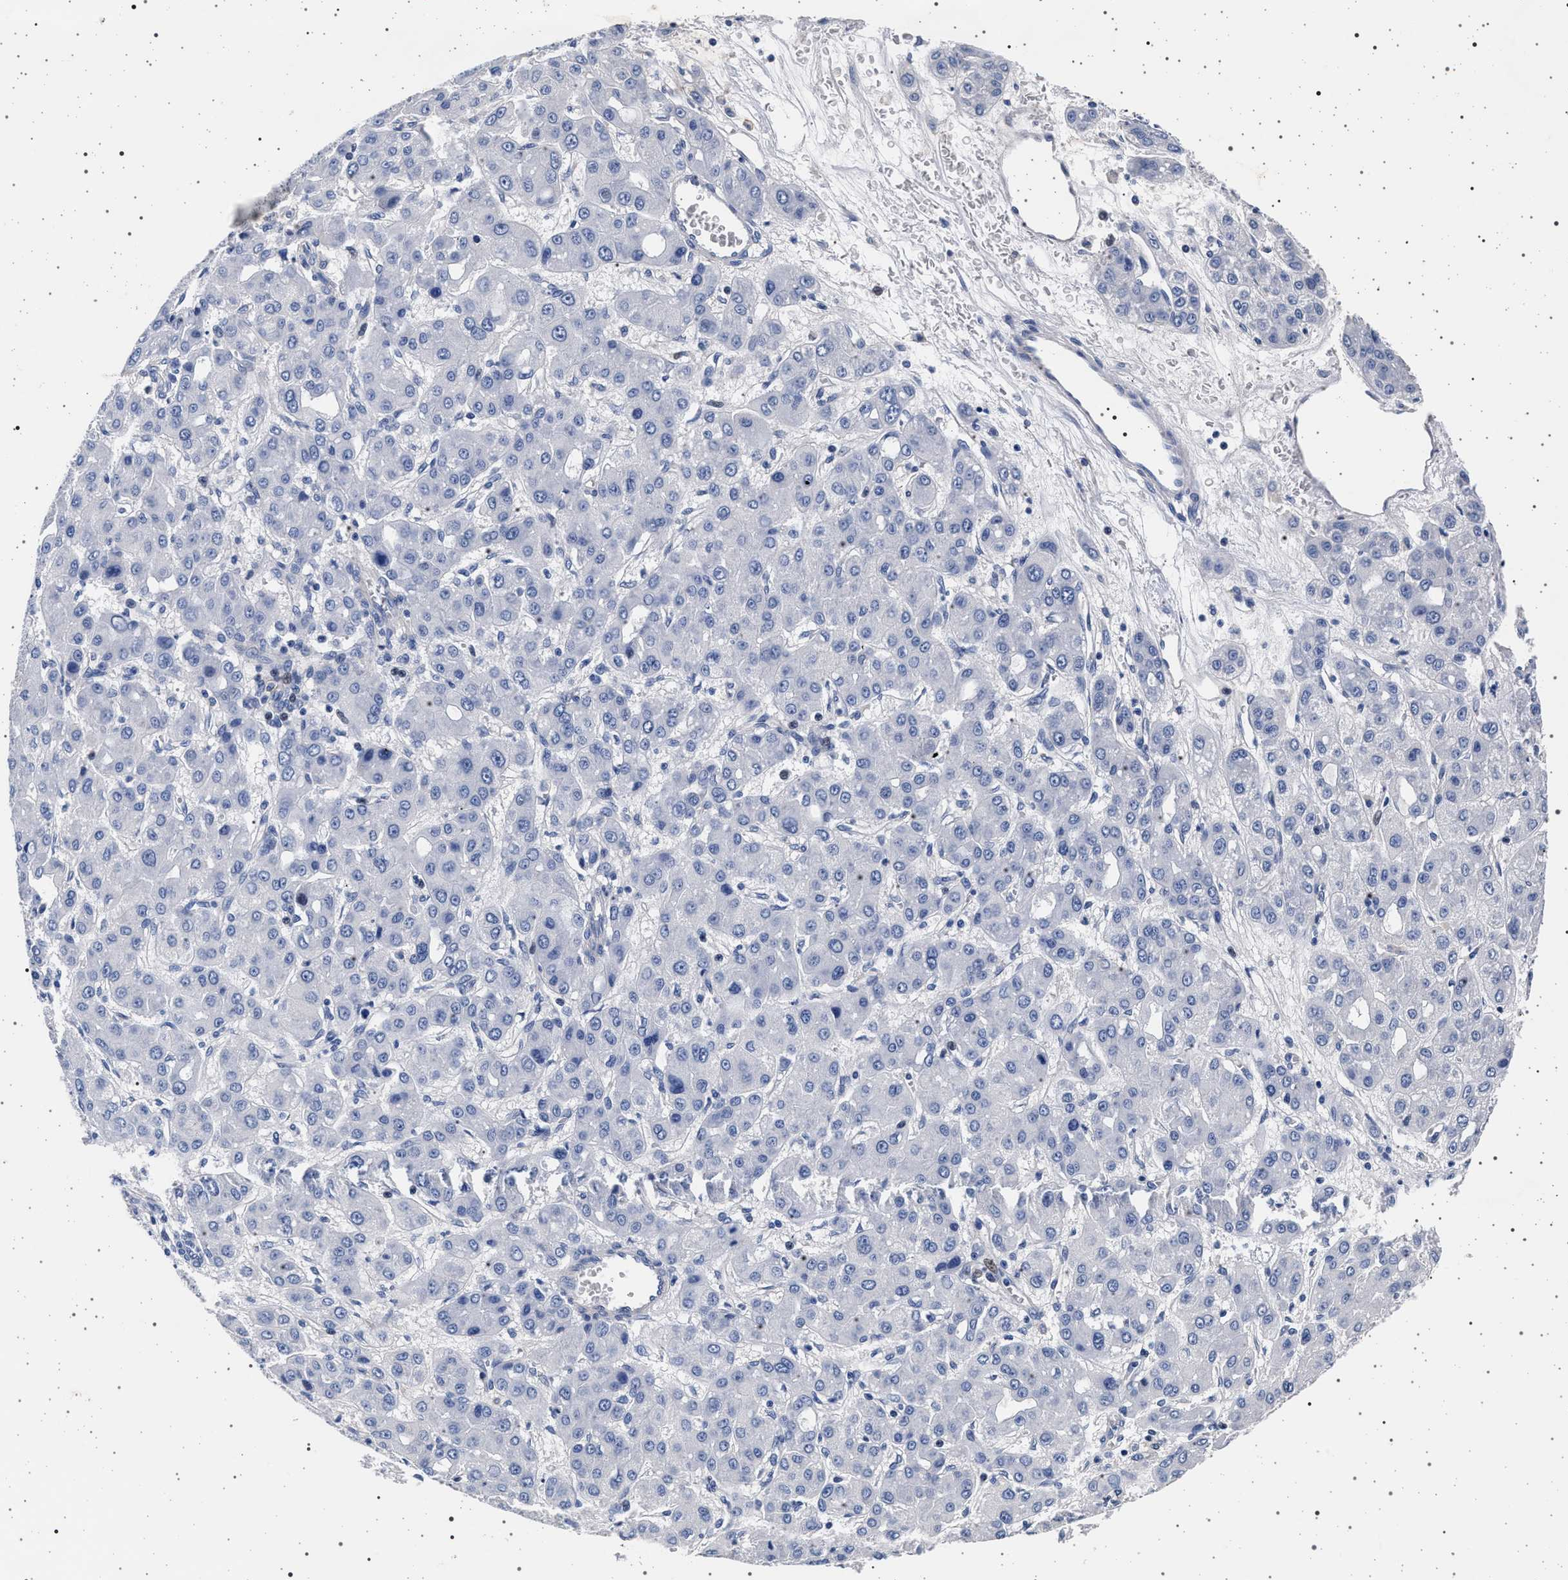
{"staining": {"intensity": "negative", "quantity": "none", "location": "none"}, "tissue": "liver cancer", "cell_type": "Tumor cells", "image_type": "cancer", "snomed": [{"axis": "morphology", "description": "Carcinoma, Hepatocellular, NOS"}, {"axis": "topography", "description": "Liver"}], "caption": "Human liver cancer (hepatocellular carcinoma) stained for a protein using immunohistochemistry (IHC) shows no expression in tumor cells.", "gene": "SLC9A1", "patient": {"sex": "male", "age": 55}}